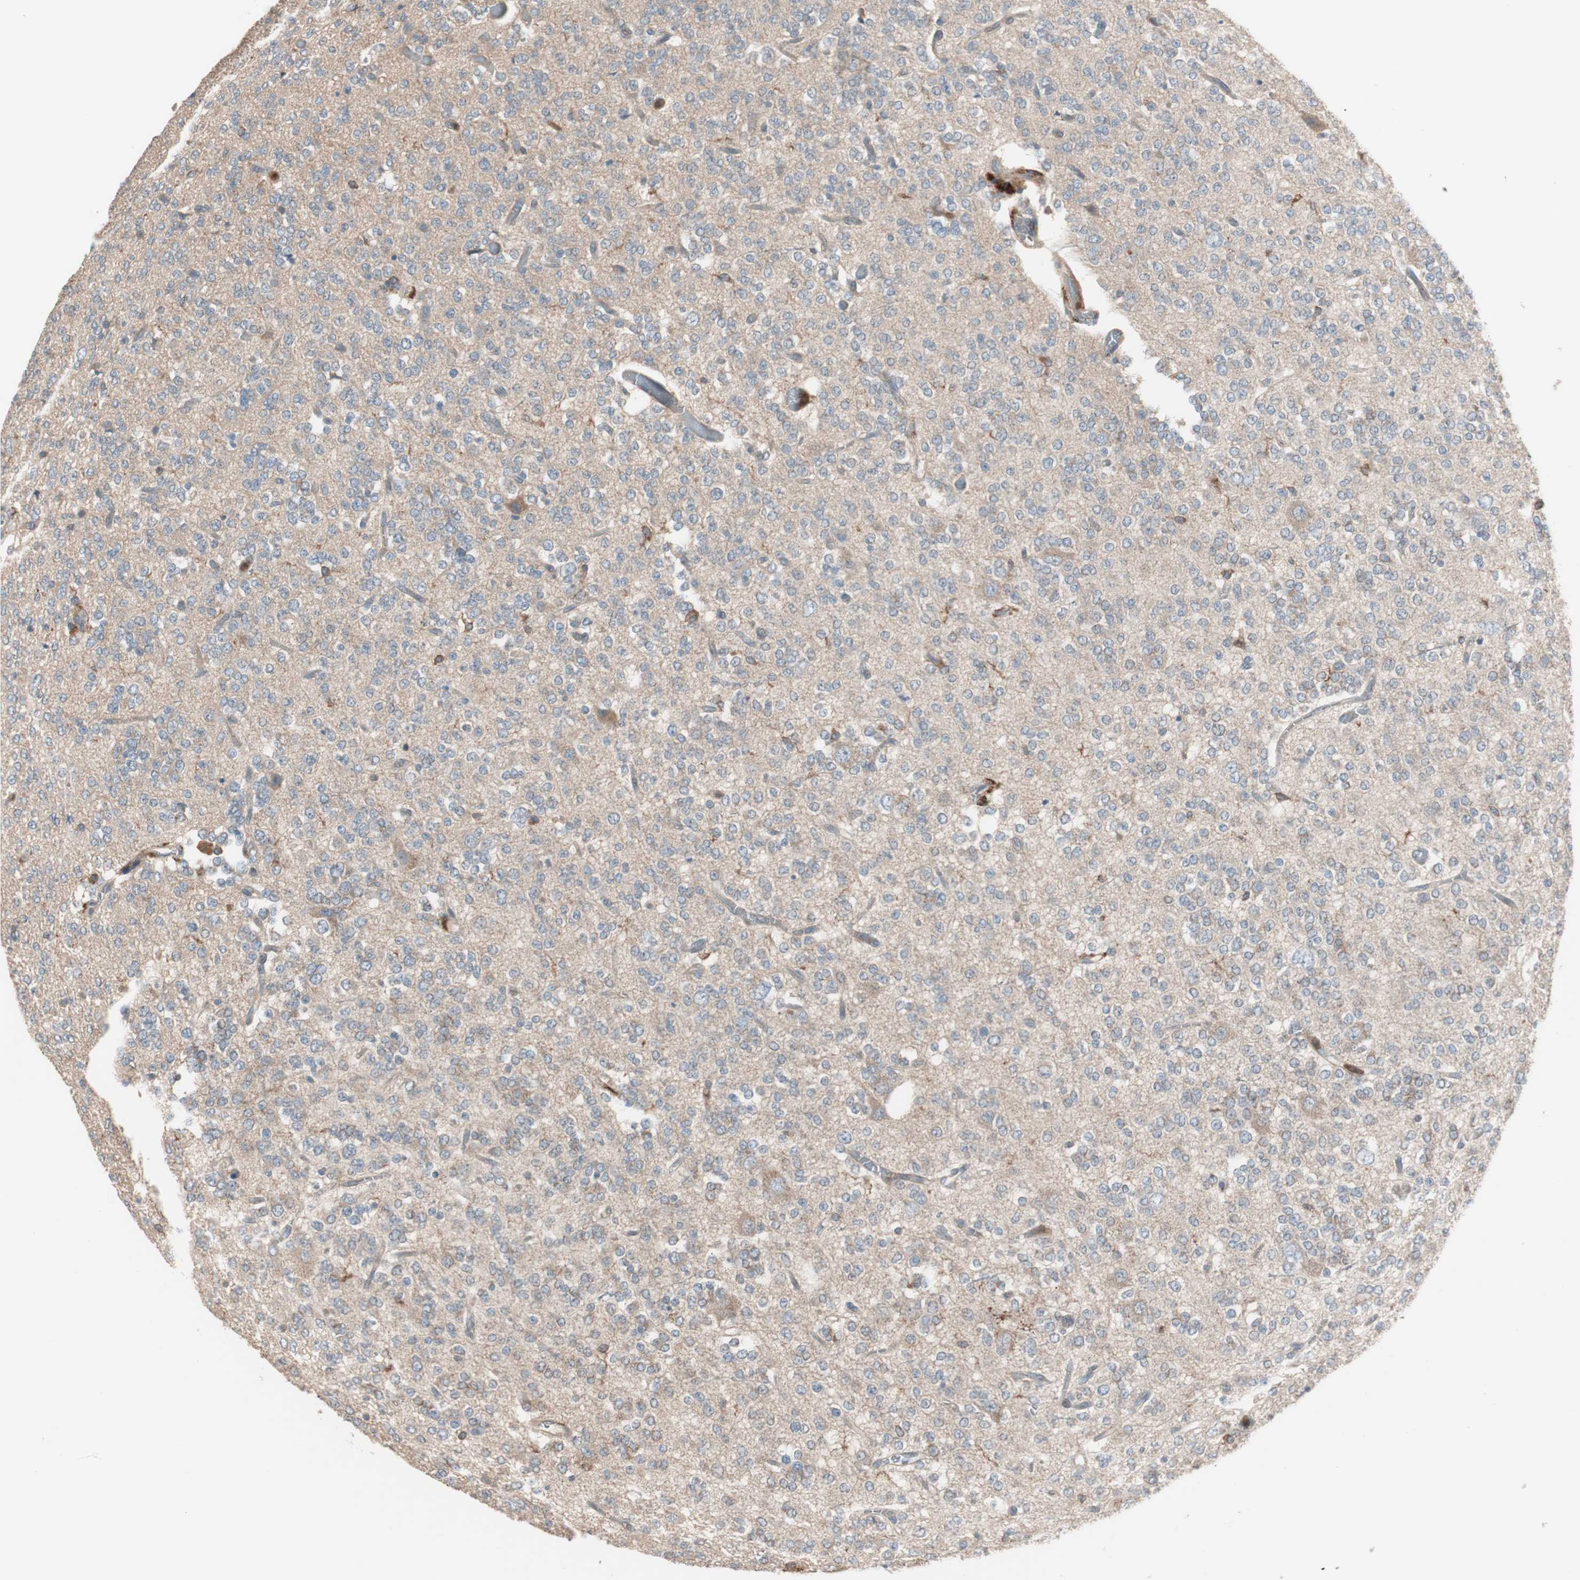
{"staining": {"intensity": "weak", "quantity": ">75%", "location": "cytoplasmic/membranous"}, "tissue": "glioma", "cell_type": "Tumor cells", "image_type": "cancer", "snomed": [{"axis": "morphology", "description": "Glioma, malignant, Low grade"}, {"axis": "topography", "description": "Brain"}], "caption": "The image demonstrates a brown stain indicating the presence of a protein in the cytoplasmic/membranous of tumor cells in glioma.", "gene": "STAB1", "patient": {"sex": "male", "age": 38}}